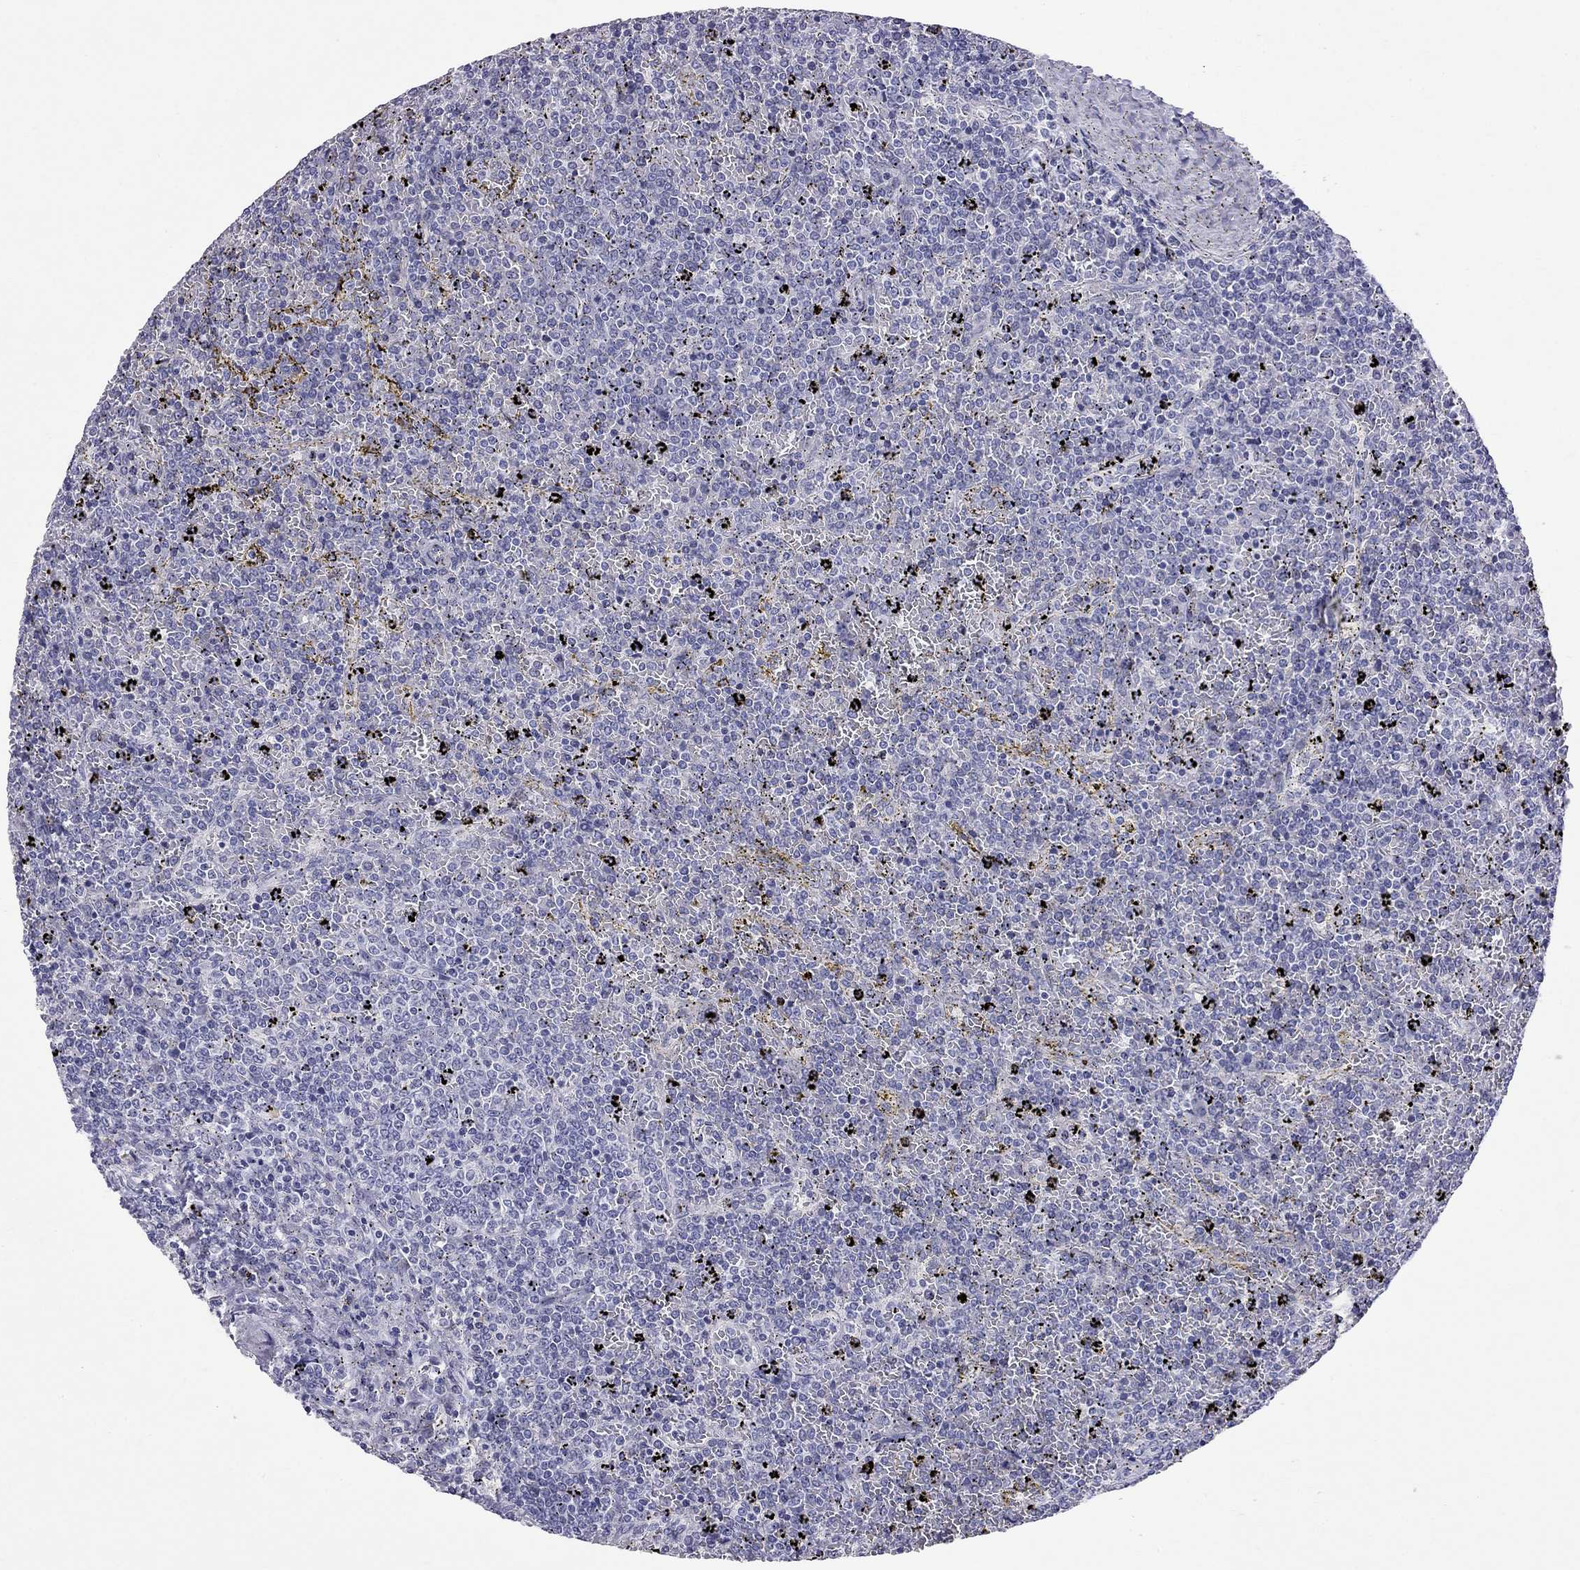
{"staining": {"intensity": "negative", "quantity": "none", "location": "none"}, "tissue": "lymphoma", "cell_type": "Tumor cells", "image_type": "cancer", "snomed": [{"axis": "morphology", "description": "Malignant lymphoma, non-Hodgkin's type, Low grade"}, {"axis": "topography", "description": "Spleen"}], "caption": "Immunohistochemistry histopathology image of human low-grade malignant lymphoma, non-Hodgkin's type stained for a protein (brown), which reveals no expression in tumor cells. Brightfield microscopy of IHC stained with DAB (3,3'-diaminobenzidine) (brown) and hematoxylin (blue), captured at high magnification.", "gene": "CFAP91", "patient": {"sex": "female", "age": 77}}